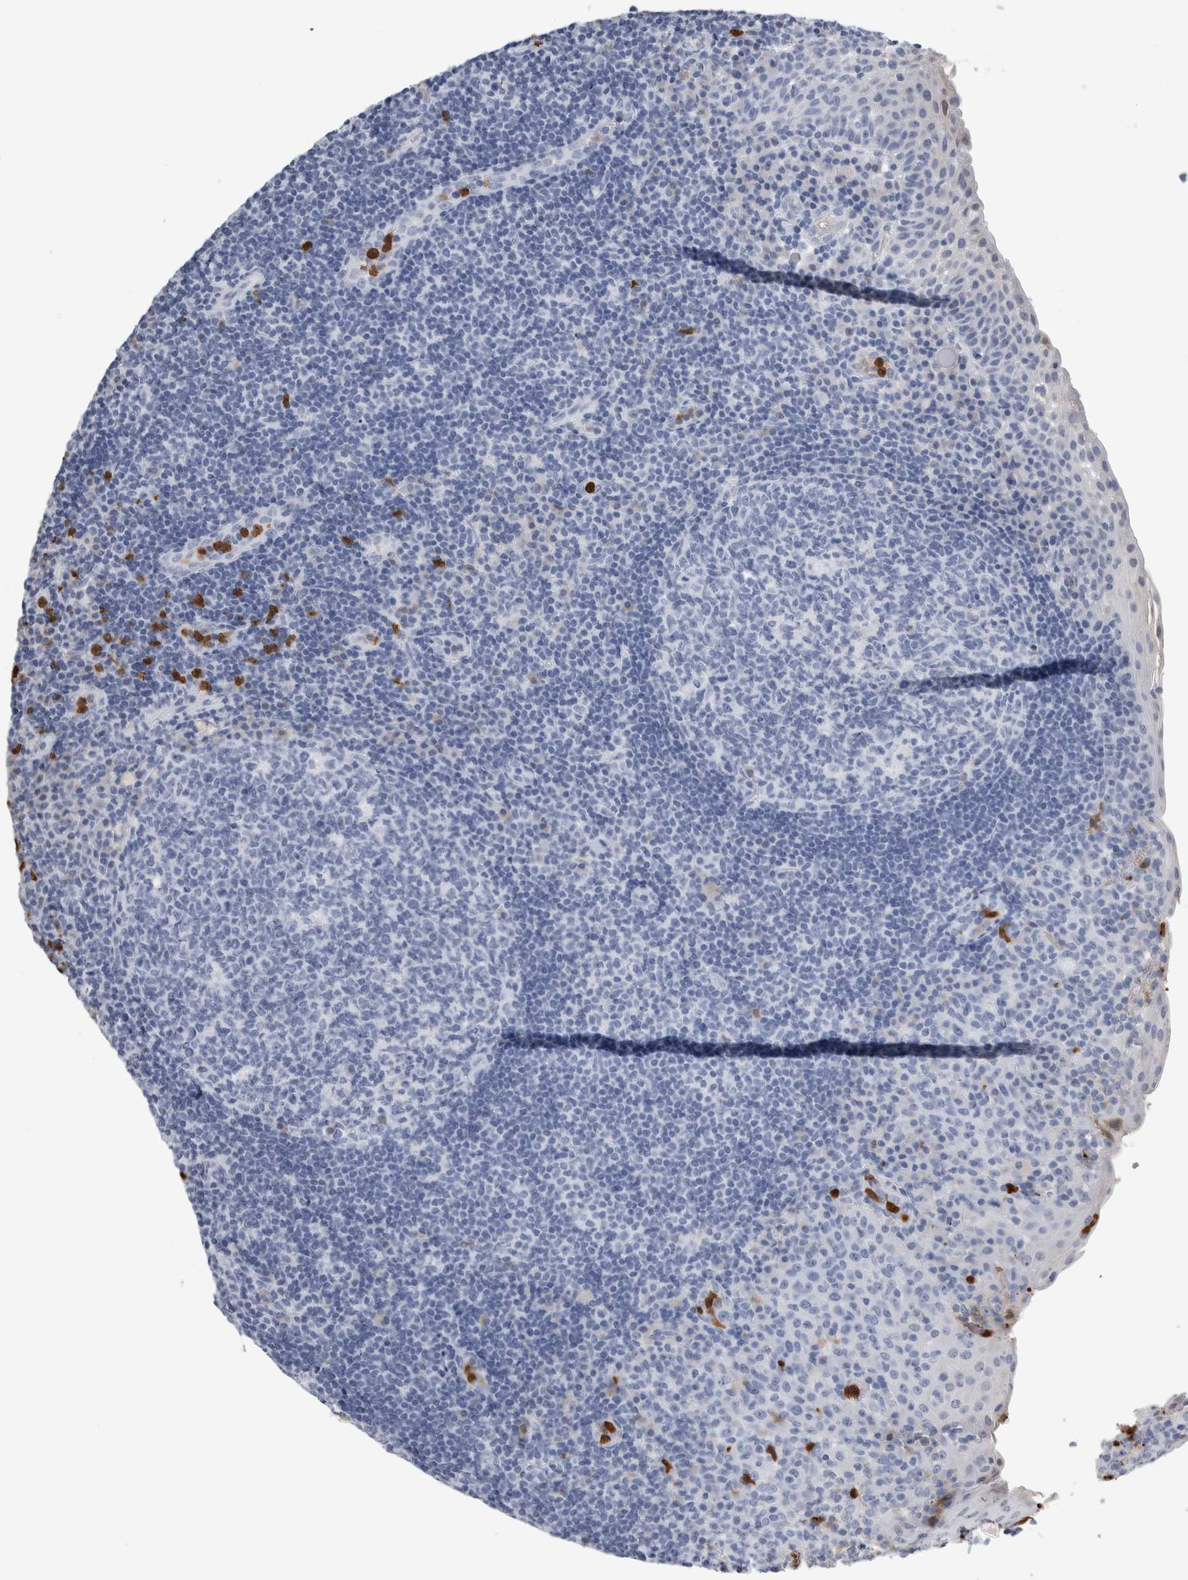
{"staining": {"intensity": "negative", "quantity": "none", "location": "none"}, "tissue": "tonsil", "cell_type": "Germinal center cells", "image_type": "normal", "snomed": [{"axis": "morphology", "description": "Normal tissue, NOS"}, {"axis": "topography", "description": "Tonsil"}], "caption": "Photomicrograph shows no protein expression in germinal center cells of unremarkable tonsil. Nuclei are stained in blue.", "gene": "S100A12", "patient": {"sex": "female", "age": 40}}